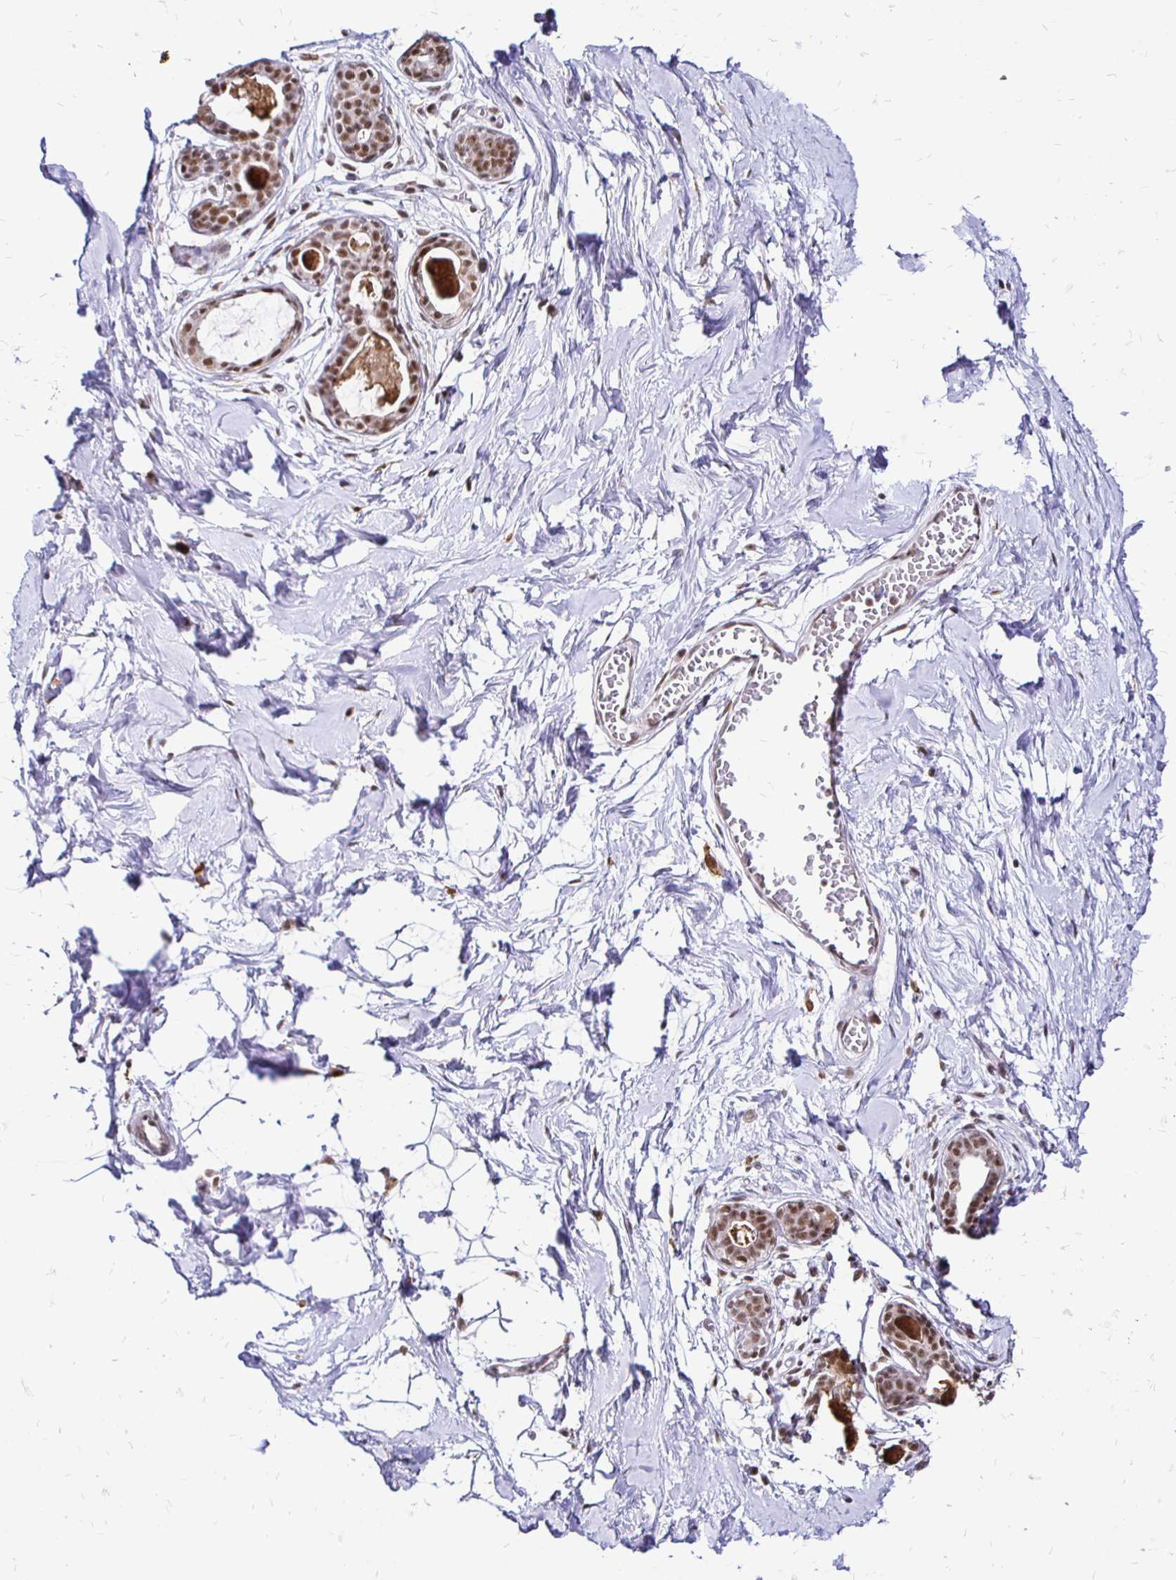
{"staining": {"intensity": "moderate", "quantity": "<25%", "location": "nuclear"}, "tissue": "breast", "cell_type": "Adipocytes", "image_type": "normal", "snomed": [{"axis": "morphology", "description": "Normal tissue, NOS"}, {"axis": "topography", "description": "Breast"}], "caption": "Moderate nuclear protein expression is identified in approximately <25% of adipocytes in breast. The protein is stained brown, and the nuclei are stained in blue (DAB IHC with brightfield microscopy, high magnification).", "gene": "SIN3A", "patient": {"sex": "female", "age": 45}}